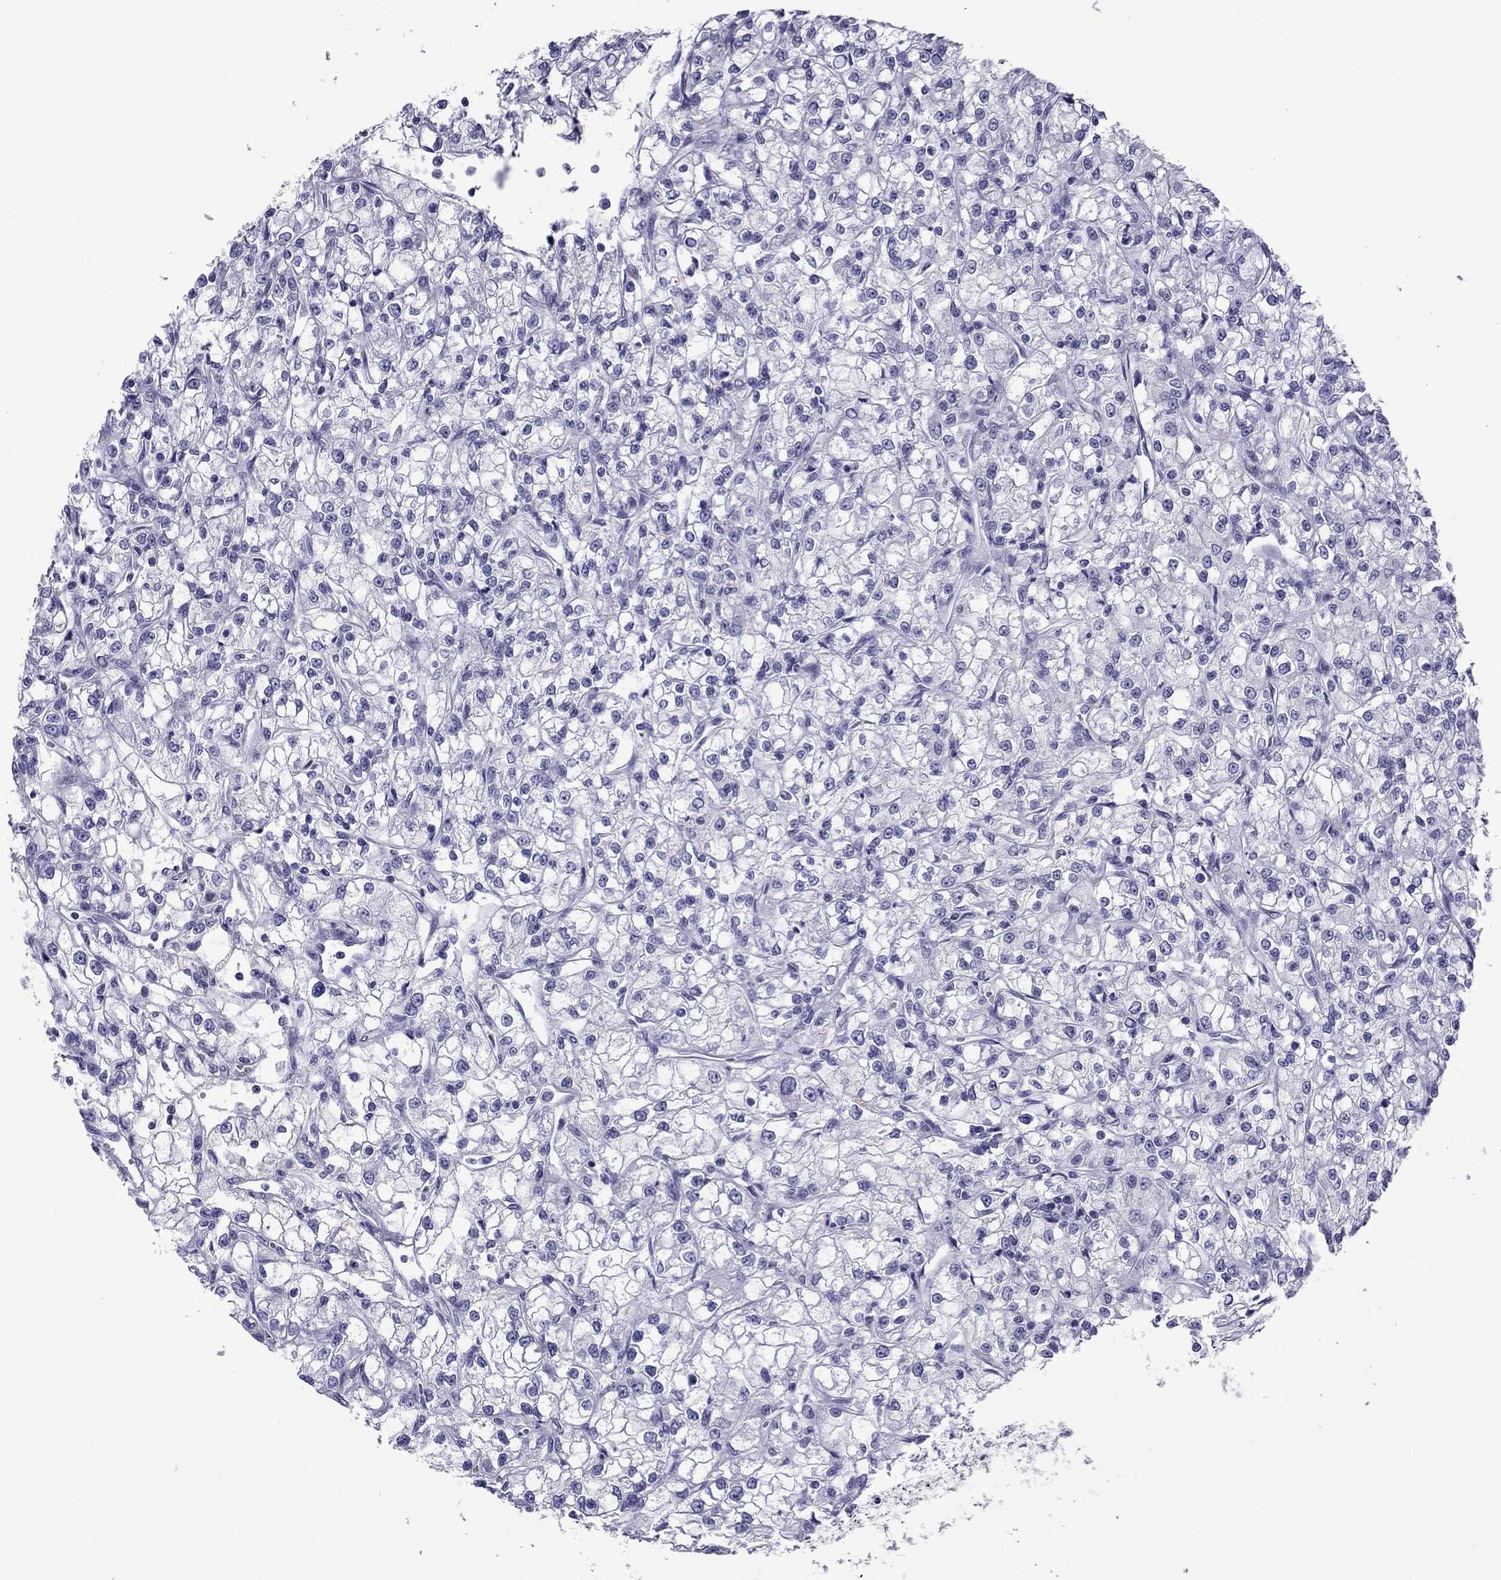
{"staining": {"intensity": "negative", "quantity": "none", "location": "none"}, "tissue": "renal cancer", "cell_type": "Tumor cells", "image_type": "cancer", "snomed": [{"axis": "morphology", "description": "Adenocarcinoma, NOS"}, {"axis": "topography", "description": "Kidney"}], "caption": "Tumor cells are negative for brown protein staining in renal cancer (adenocarcinoma).", "gene": "ZNF646", "patient": {"sex": "female", "age": 59}}